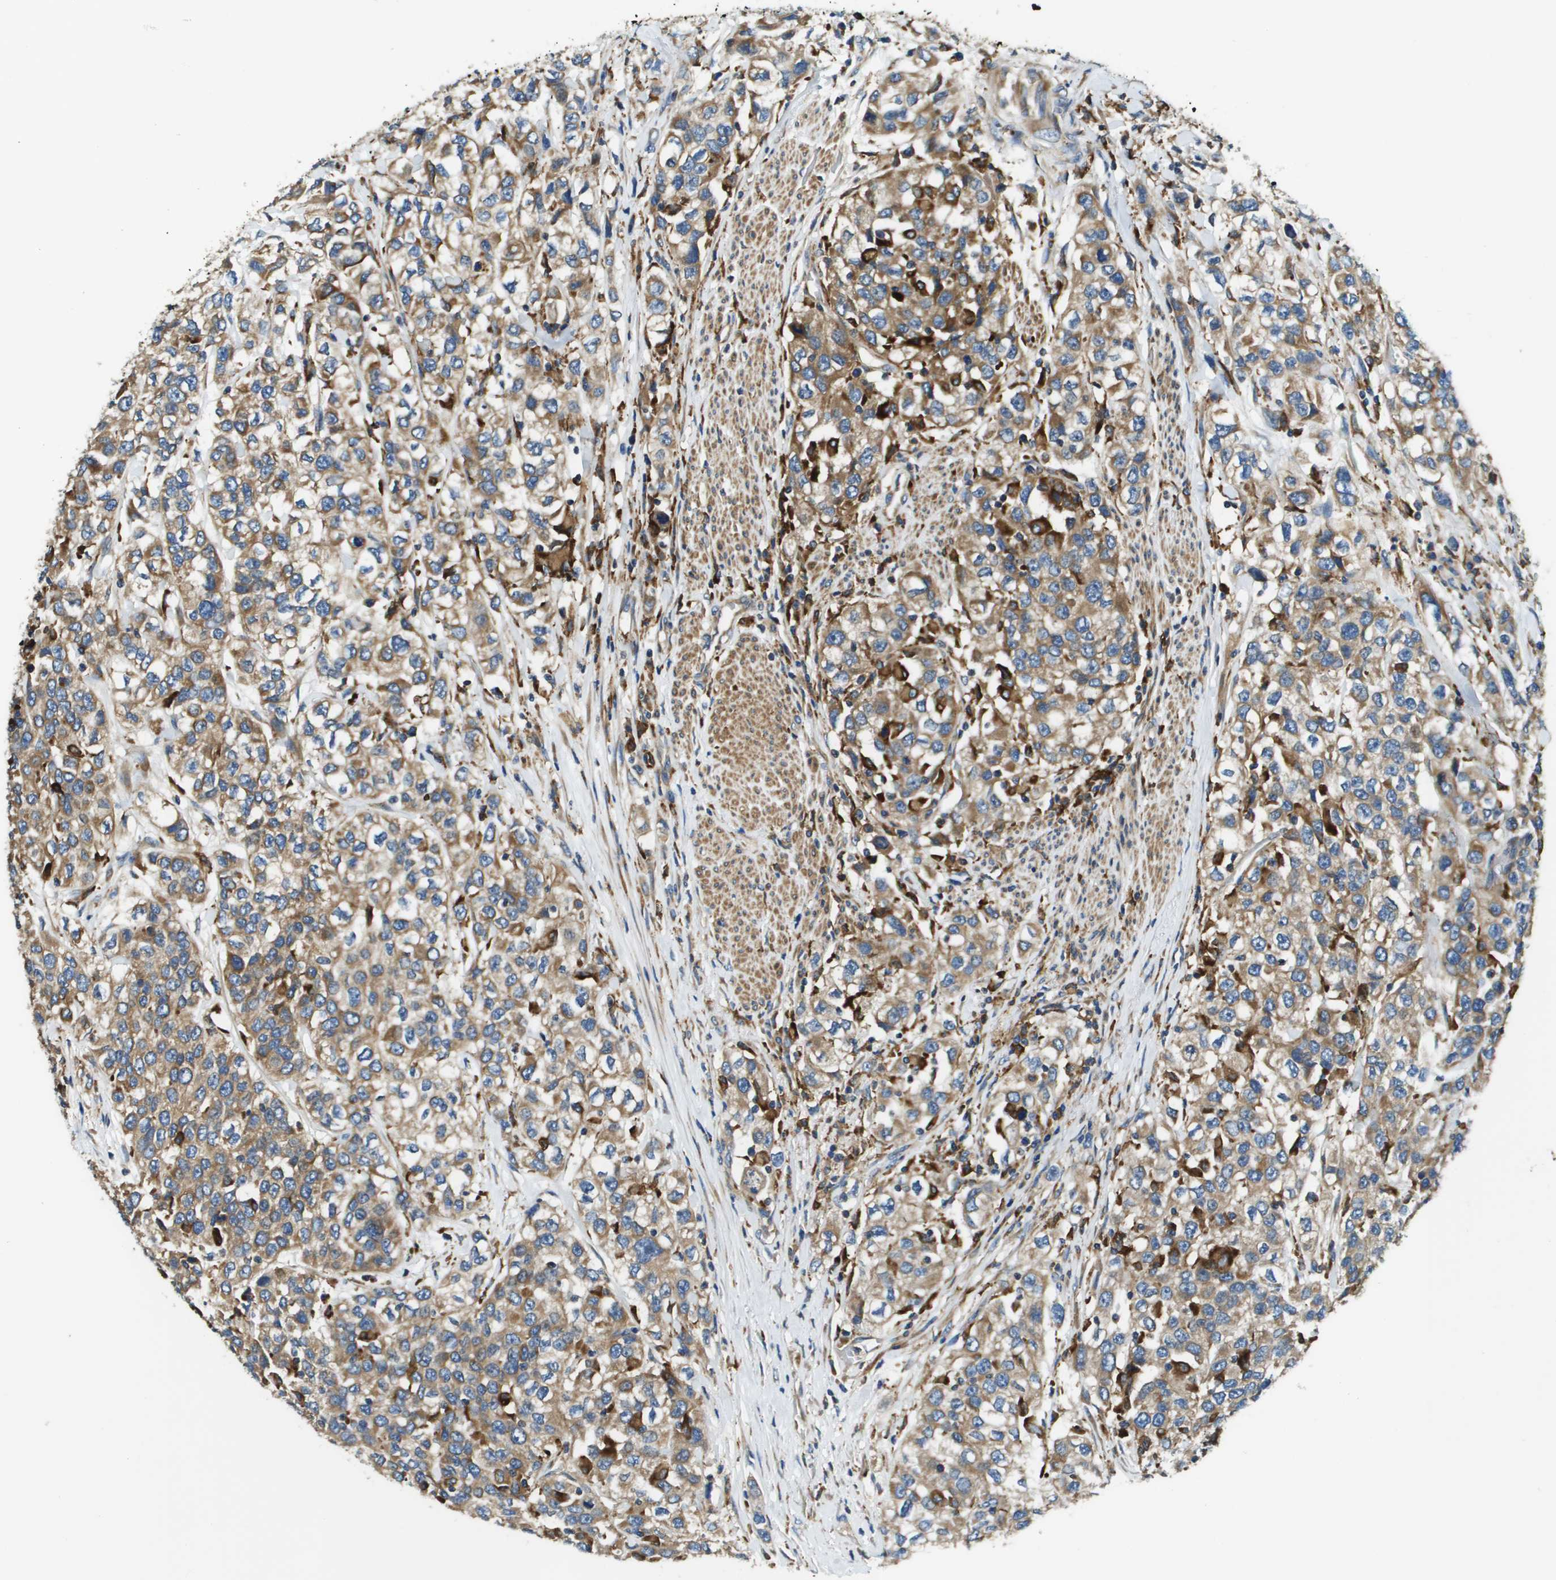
{"staining": {"intensity": "moderate", "quantity": ">75%", "location": "cytoplasmic/membranous"}, "tissue": "urothelial cancer", "cell_type": "Tumor cells", "image_type": "cancer", "snomed": [{"axis": "morphology", "description": "Urothelial carcinoma, High grade"}, {"axis": "topography", "description": "Urinary bladder"}], "caption": "High-power microscopy captured an immunohistochemistry (IHC) micrograph of urothelial carcinoma (high-grade), revealing moderate cytoplasmic/membranous expression in about >75% of tumor cells.", "gene": "CNPY3", "patient": {"sex": "female", "age": 80}}